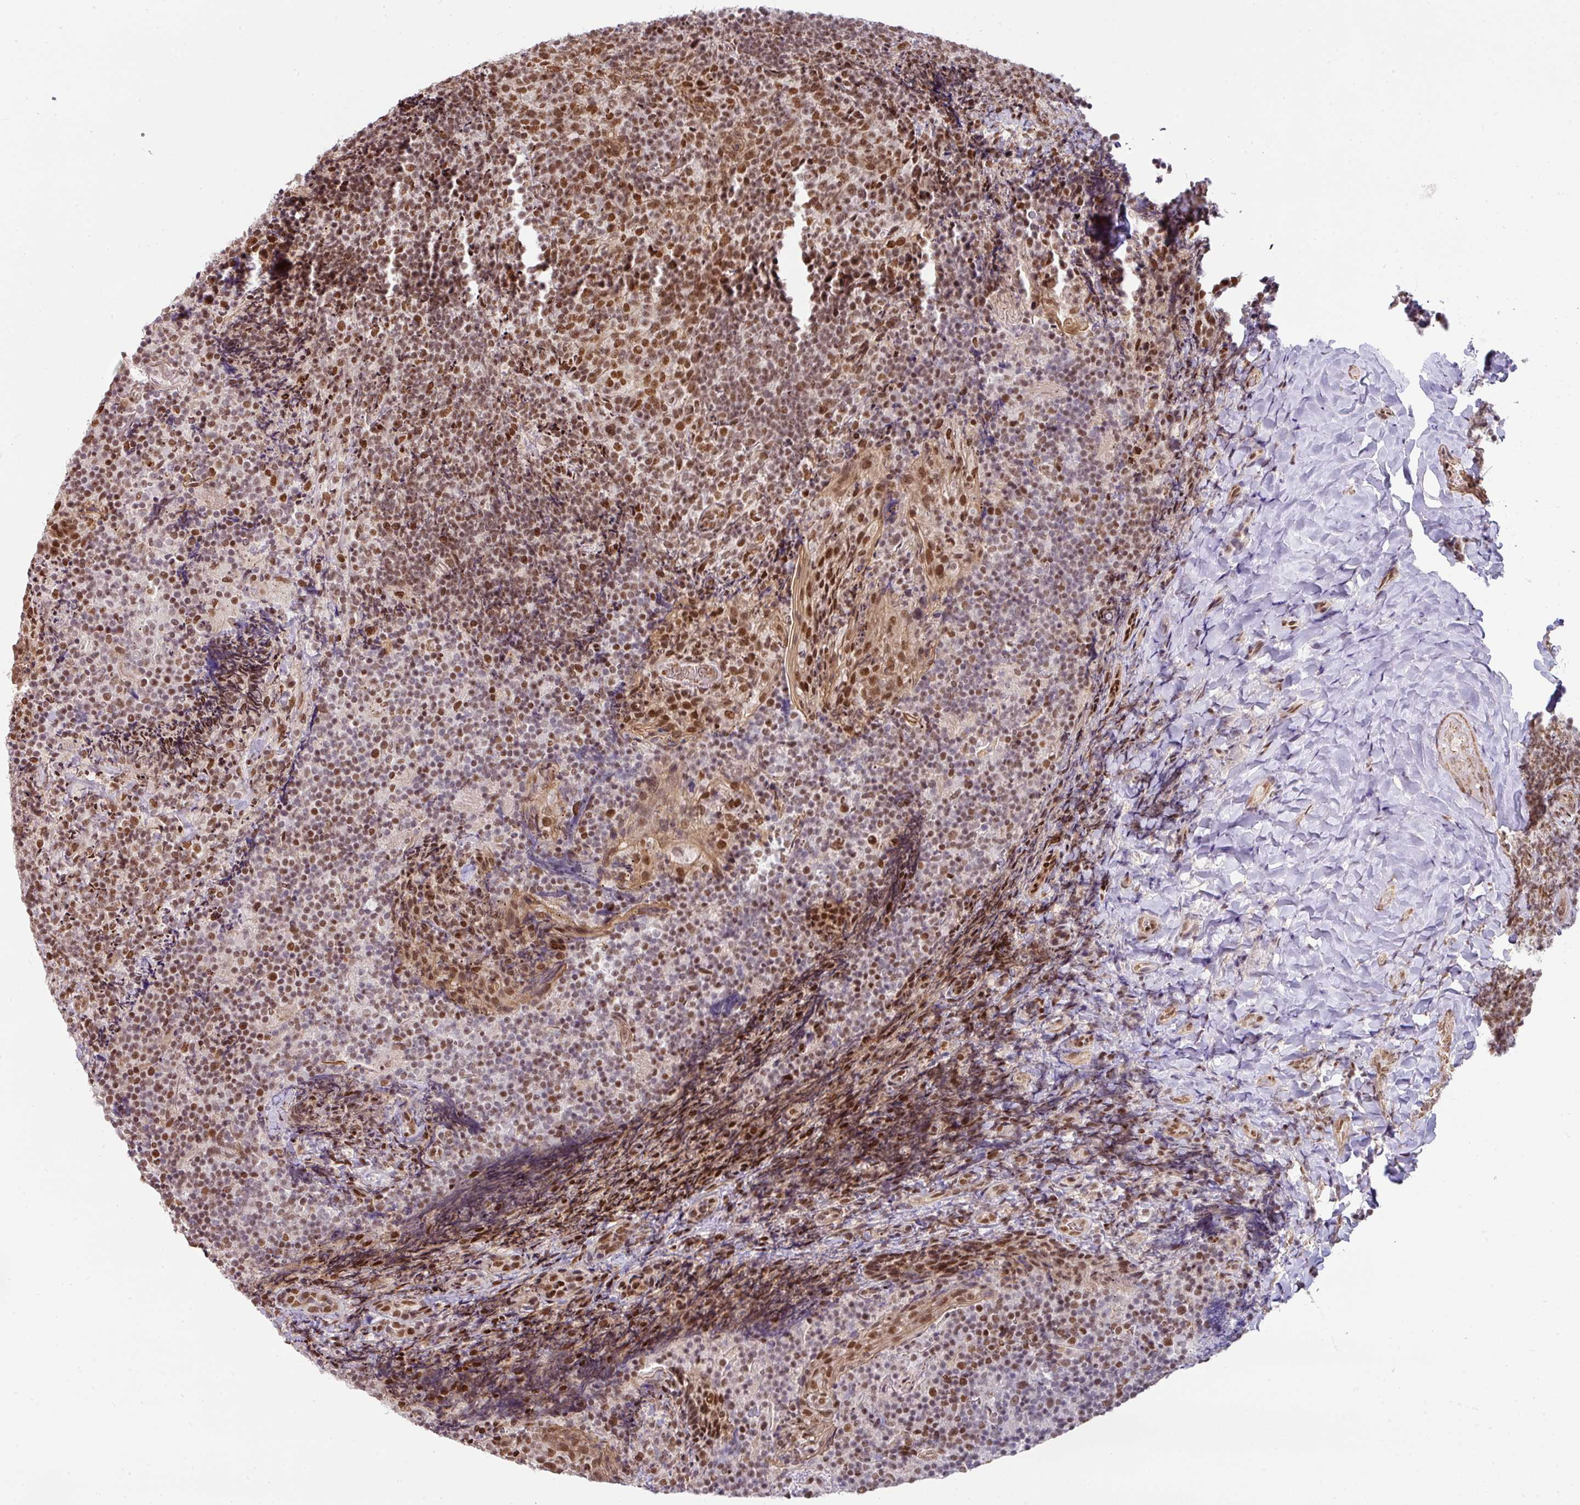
{"staining": {"intensity": "strong", "quantity": ">75%", "location": "nuclear"}, "tissue": "tonsil", "cell_type": "Germinal center cells", "image_type": "normal", "snomed": [{"axis": "morphology", "description": "Normal tissue, NOS"}, {"axis": "topography", "description": "Tonsil"}], "caption": "A brown stain labels strong nuclear positivity of a protein in germinal center cells of normal tonsil.", "gene": "NCOA5", "patient": {"sex": "female", "age": 10}}